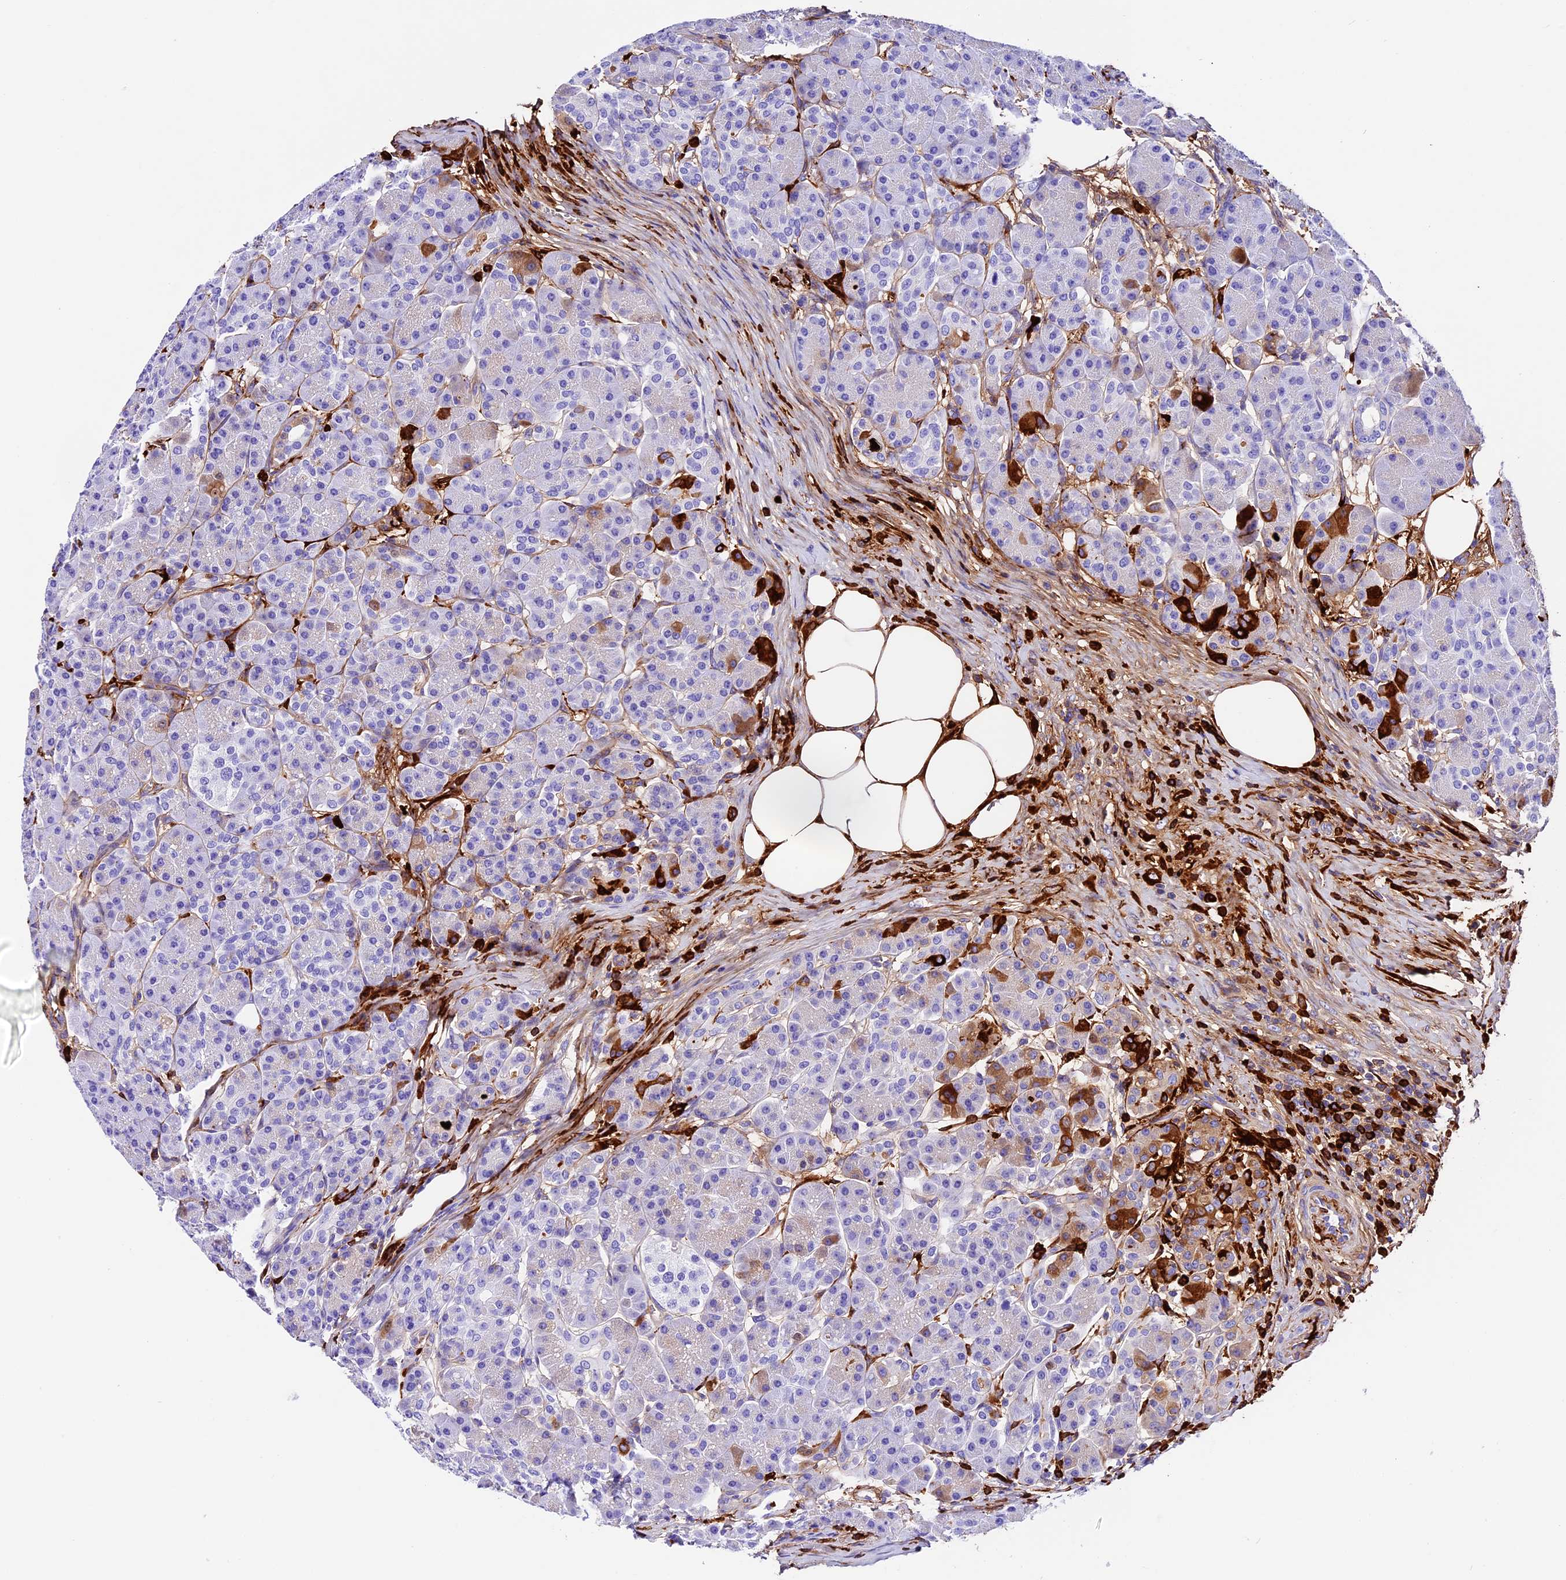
{"staining": {"intensity": "strong", "quantity": "<25%", "location": "cytoplasmic/membranous"}, "tissue": "pancreas", "cell_type": "Exocrine glandular cells", "image_type": "normal", "snomed": [{"axis": "morphology", "description": "Normal tissue, NOS"}, {"axis": "topography", "description": "Pancreas"}], "caption": "The immunohistochemical stain shows strong cytoplasmic/membranous expression in exocrine glandular cells of unremarkable pancreas. The staining was performed using DAB, with brown indicating positive protein expression. Nuclei are stained blue with hematoxylin.", "gene": "PSG11", "patient": {"sex": "male", "age": 63}}